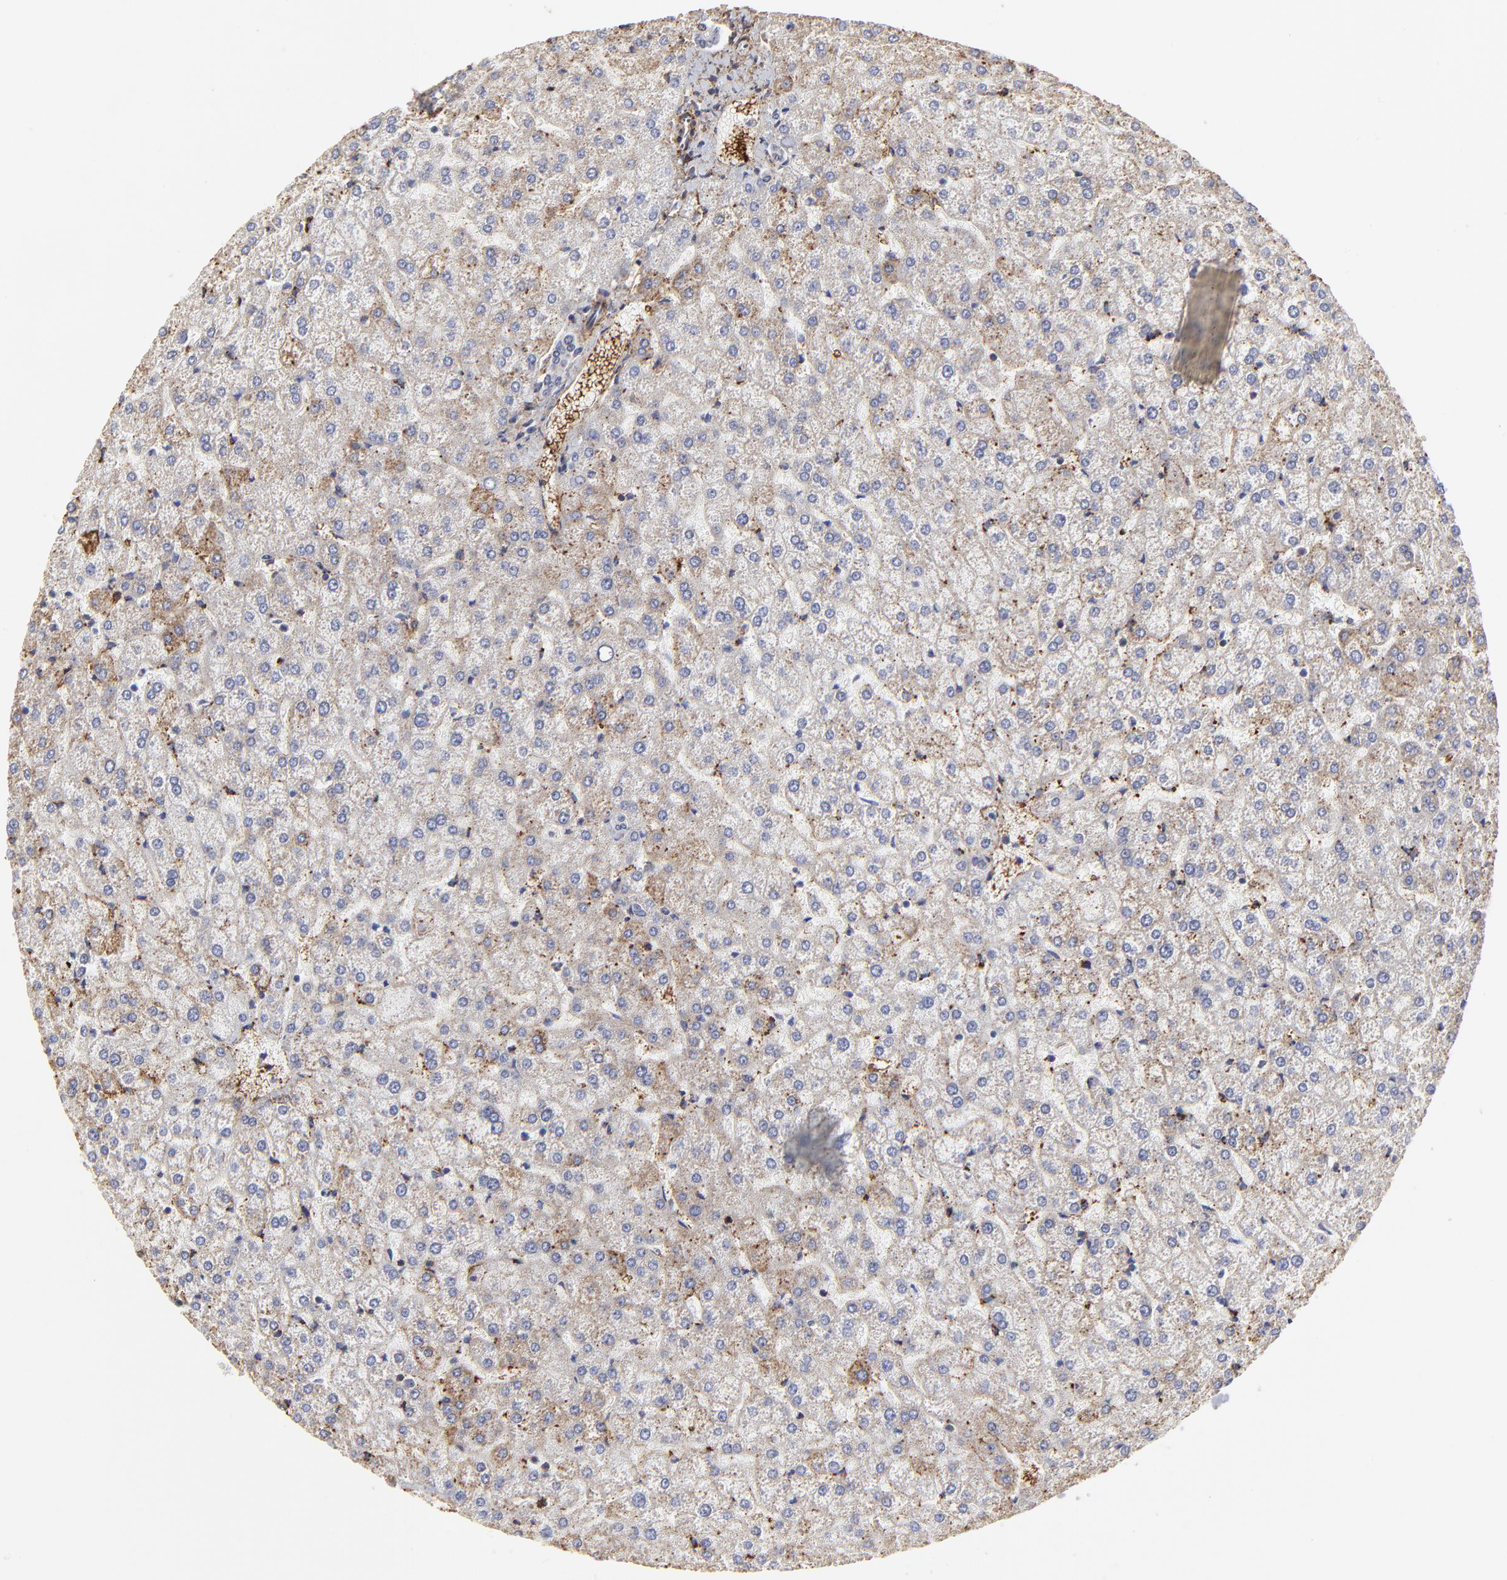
{"staining": {"intensity": "negative", "quantity": "none", "location": "none"}, "tissue": "liver", "cell_type": "Cholangiocytes", "image_type": "normal", "snomed": [{"axis": "morphology", "description": "Normal tissue, NOS"}, {"axis": "topography", "description": "Liver"}], "caption": "High power microscopy image of an immunohistochemistry (IHC) image of unremarkable liver, revealing no significant staining in cholangiocytes.", "gene": "ANXA6", "patient": {"sex": "female", "age": 32}}